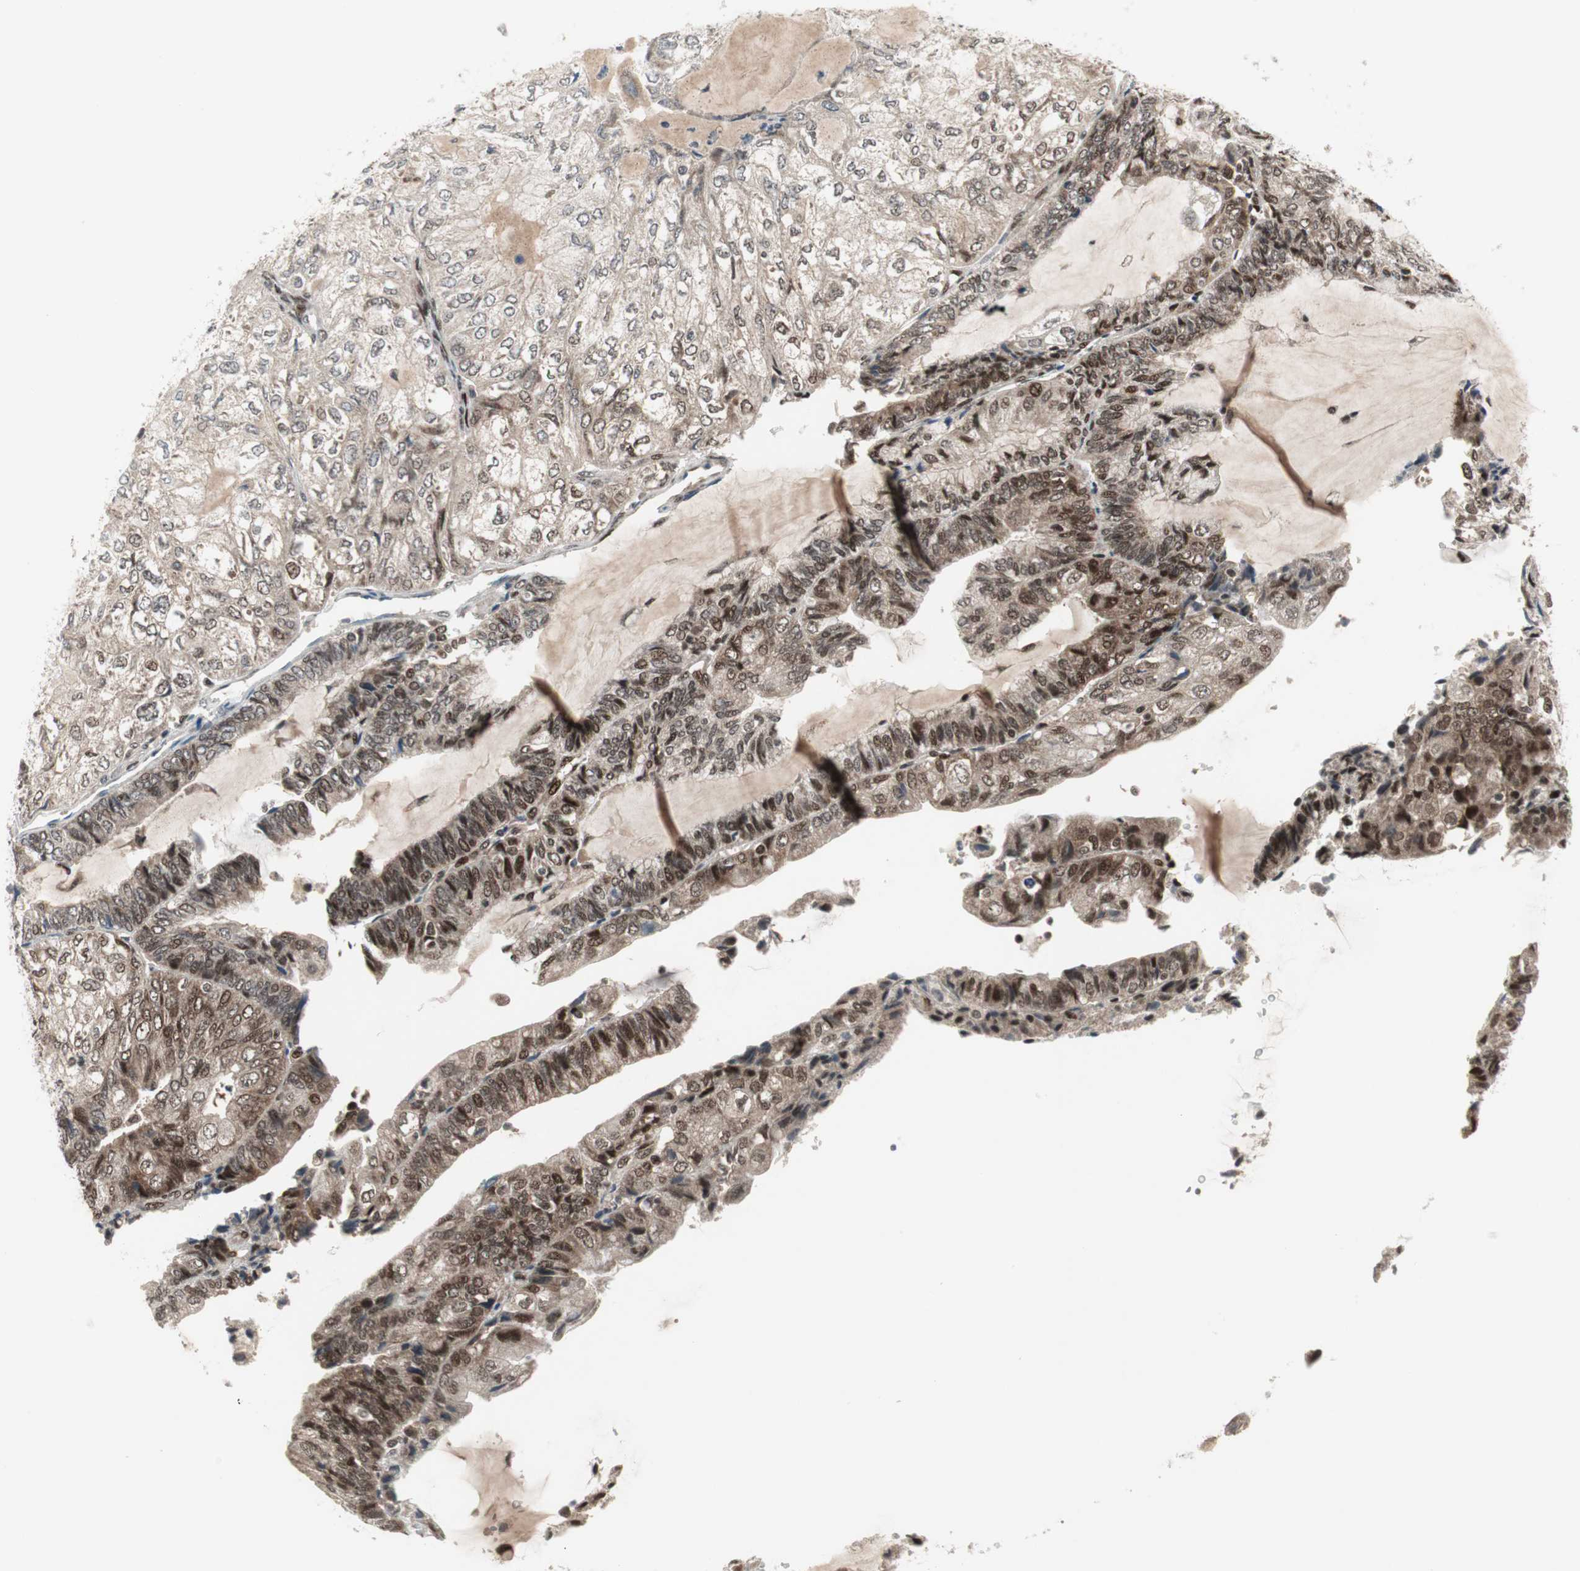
{"staining": {"intensity": "moderate", "quantity": ">75%", "location": "nuclear"}, "tissue": "endometrial cancer", "cell_type": "Tumor cells", "image_type": "cancer", "snomed": [{"axis": "morphology", "description": "Adenocarcinoma, NOS"}, {"axis": "topography", "description": "Endometrium"}], "caption": "Immunohistochemistry (IHC) staining of adenocarcinoma (endometrial), which displays medium levels of moderate nuclear expression in approximately >75% of tumor cells indicating moderate nuclear protein expression. The staining was performed using DAB (brown) for protein detection and nuclei were counterstained in hematoxylin (blue).", "gene": "TCF12", "patient": {"sex": "female", "age": 81}}